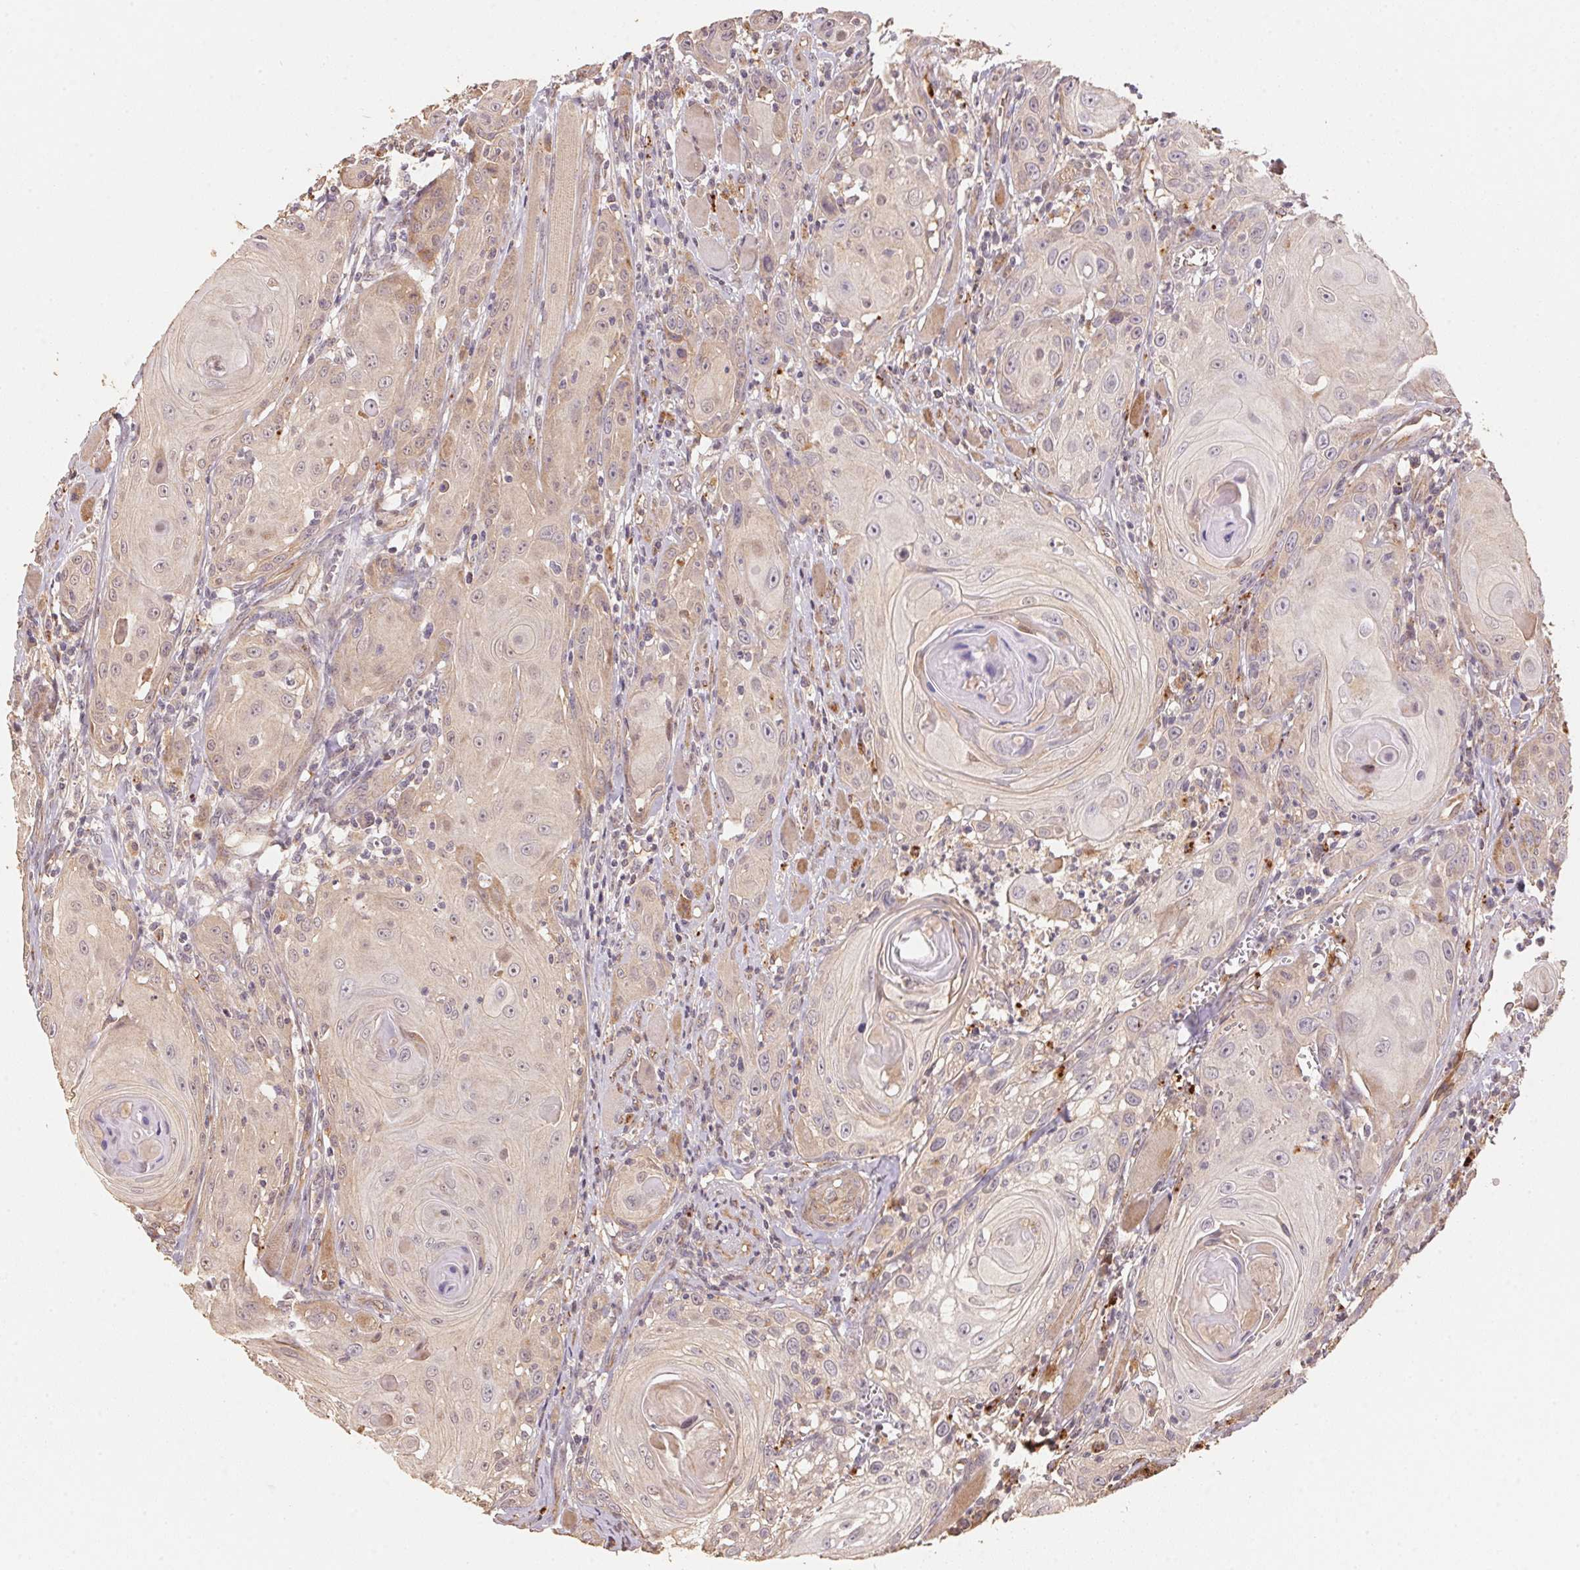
{"staining": {"intensity": "weak", "quantity": "<25%", "location": "cytoplasmic/membranous"}, "tissue": "head and neck cancer", "cell_type": "Tumor cells", "image_type": "cancer", "snomed": [{"axis": "morphology", "description": "Squamous cell carcinoma, NOS"}, {"axis": "topography", "description": "Head-Neck"}], "caption": "Tumor cells show no significant staining in squamous cell carcinoma (head and neck).", "gene": "TMEM222", "patient": {"sex": "female", "age": 80}}